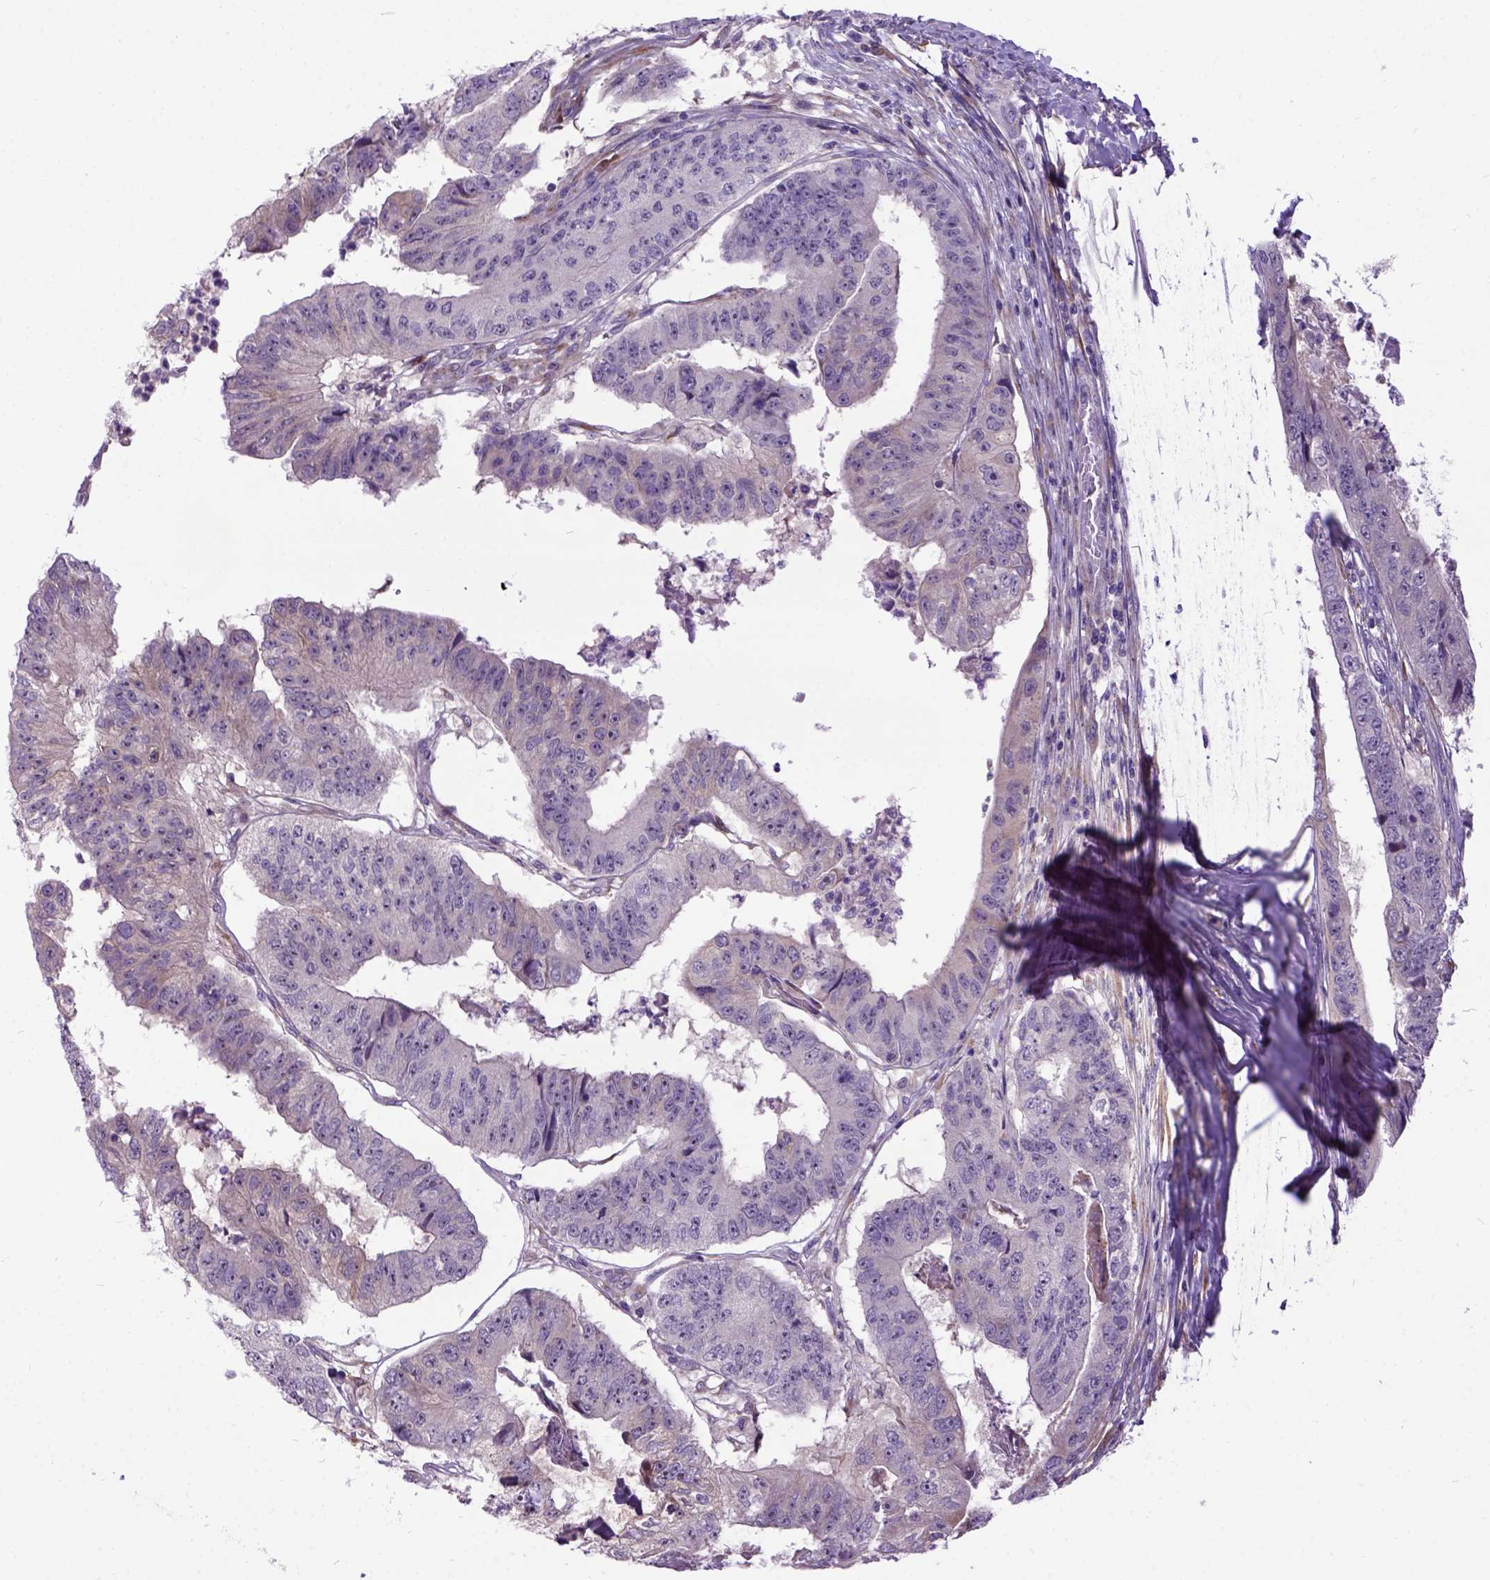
{"staining": {"intensity": "negative", "quantity": "none", "location": "none"}, "tissue": "colorectal cancer", "cell_type": "Tumor cells", "image_type": "cancer", "snomed": [{"axis": "morphology", "description": "Adenocarcinoma, NOS"}, {"axis": "topography", "description": "Colon"}], "caption": "This micrograph is of colorectal adenocarcinoma stained with immunohistochemistry to label a protein in brown with the nuclei are counter-stained blue. There is no positivity in tumor cells.", "gene": "NEK5", "patient": {"sex": "female", "age": 67}}